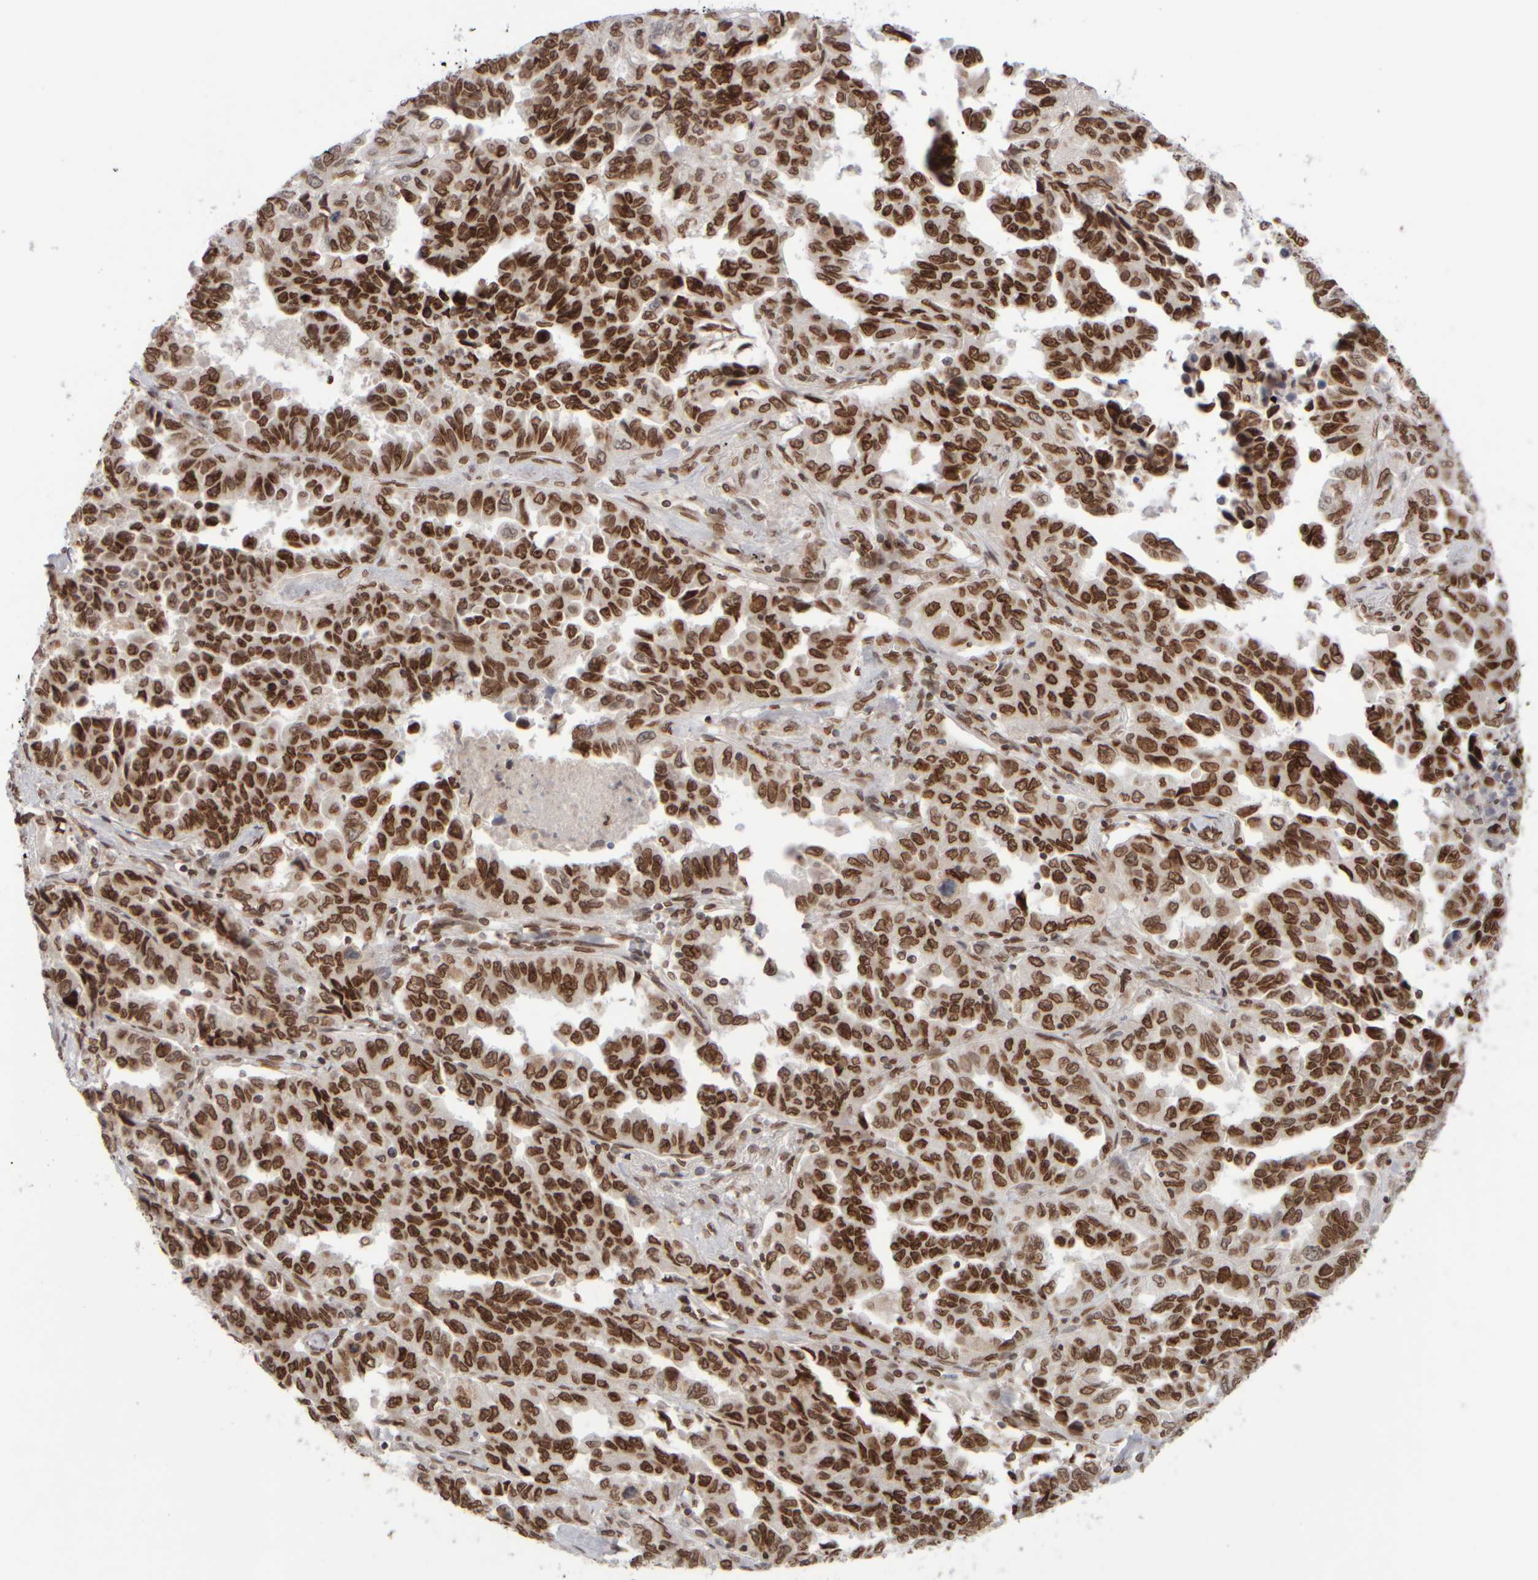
{"staining": {"intensity": "strong", "quantity": ">75%", "location": "nuclear"}, "tissue": "lung cancer", "cell_type": "Tumor cells", "image_type": "cancer", "snomed": [{"axis": "morphology", "description": "Adenocarcinoma, NOS"}, {"axis": "topography", "description": "Lung"}], "caption": "Protein expression analysis of human lung cancer (adenocarcinoma) reveals strong nuclear staining in approximately >75% of tumor cells.", "gene": "ZC3HC1", "patient": {"sex": "female", "age": 51}}